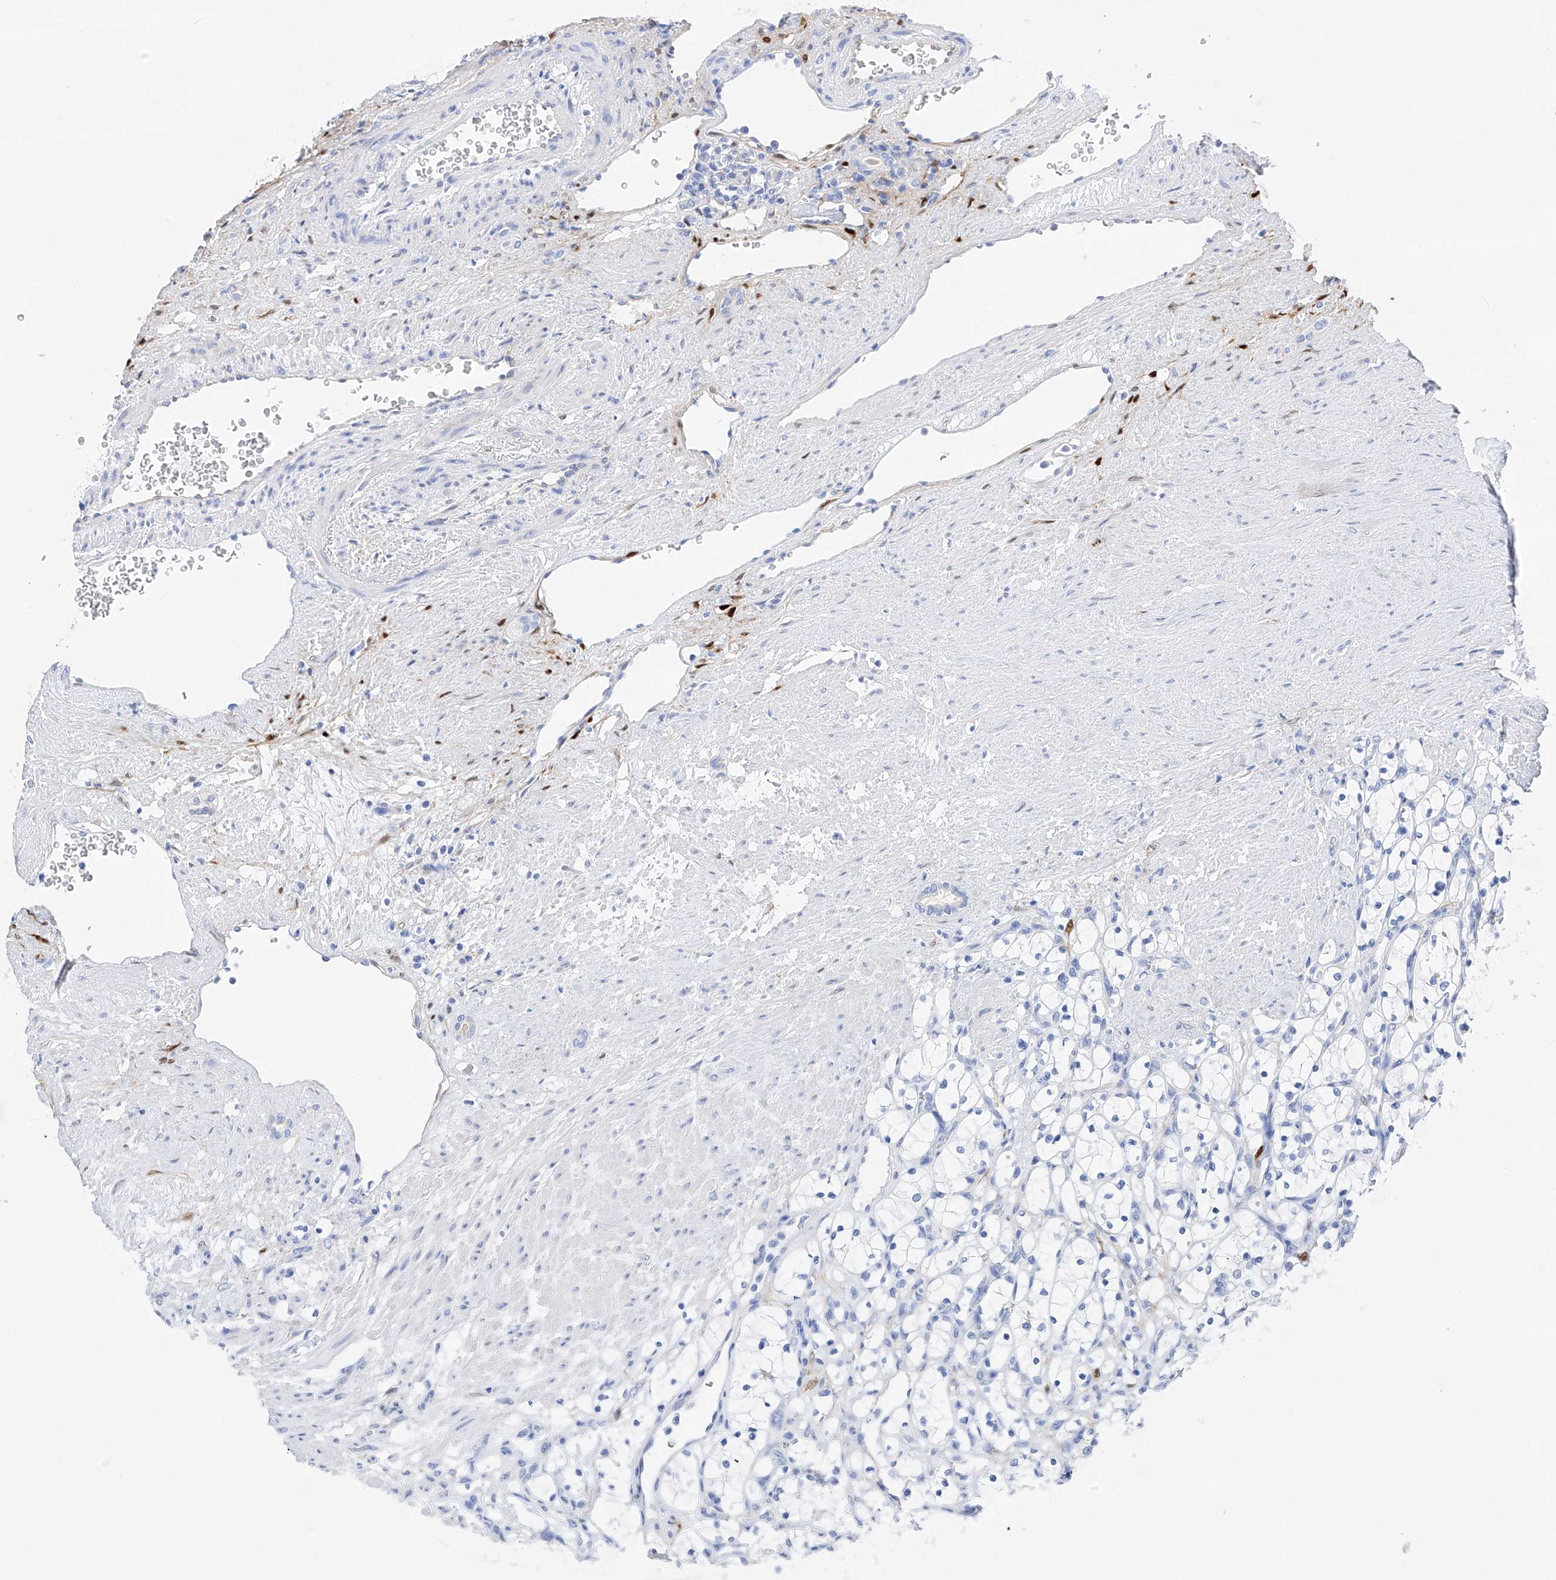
{"staining": {"intensity": "negative", "quantity": "none", "location": "none"}, "tissue": "renal cancer", "cell_type": "Tumor cells", "image_type": "cancer", "snomed": [{"axis": "morphology", "description": "Adenocarcinoma, NOS"}, {"axis": "topography", "description": "Kidney"}], "caption": "Renal cancer (adenocarcinoma) stained for a protein using IHC displays no positivity tumor cells.", "gene": "TRPC7", "patient": {"sex": "female", "age": 69}}